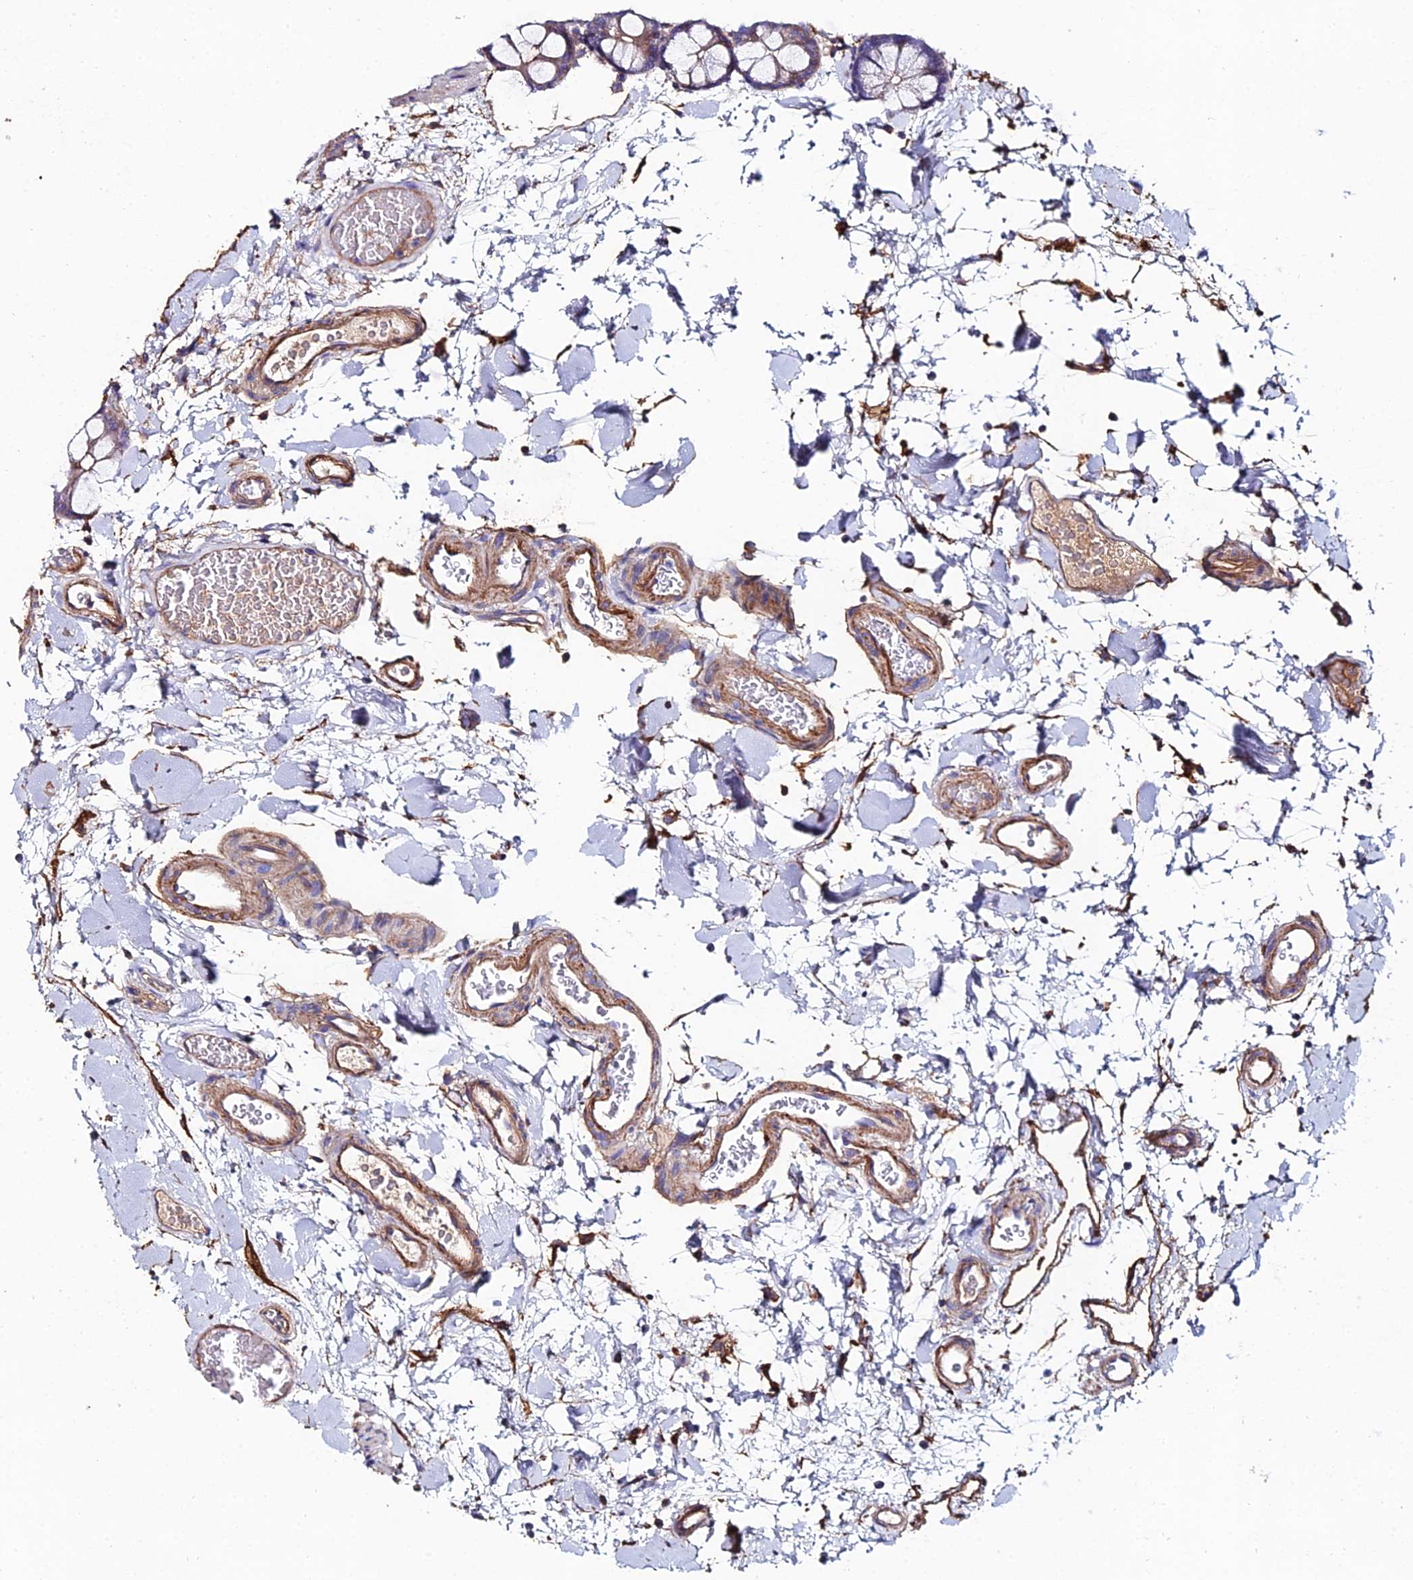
{"staining": {"intensity": "moderate", "quantity": ">75%", "location": "cytoplasmic/membranous"}, "tissue": "colon", "cell_type": "Endothelial cells", "image_type": "normal", "snomed": [{"axis": "morphology", "description": "Normal tissue, NOS"}, {"axis": "topography", "description": "Colon"}], "caption": "IHC photomicrograph of normal human colon stained for a protein (brown), which displays medium levels of moderate cytoplasmic/membranous expression in approximately >75% of endothelial cells.", "gene": "C6", "patient": {"sex": "male", "age": 75}}